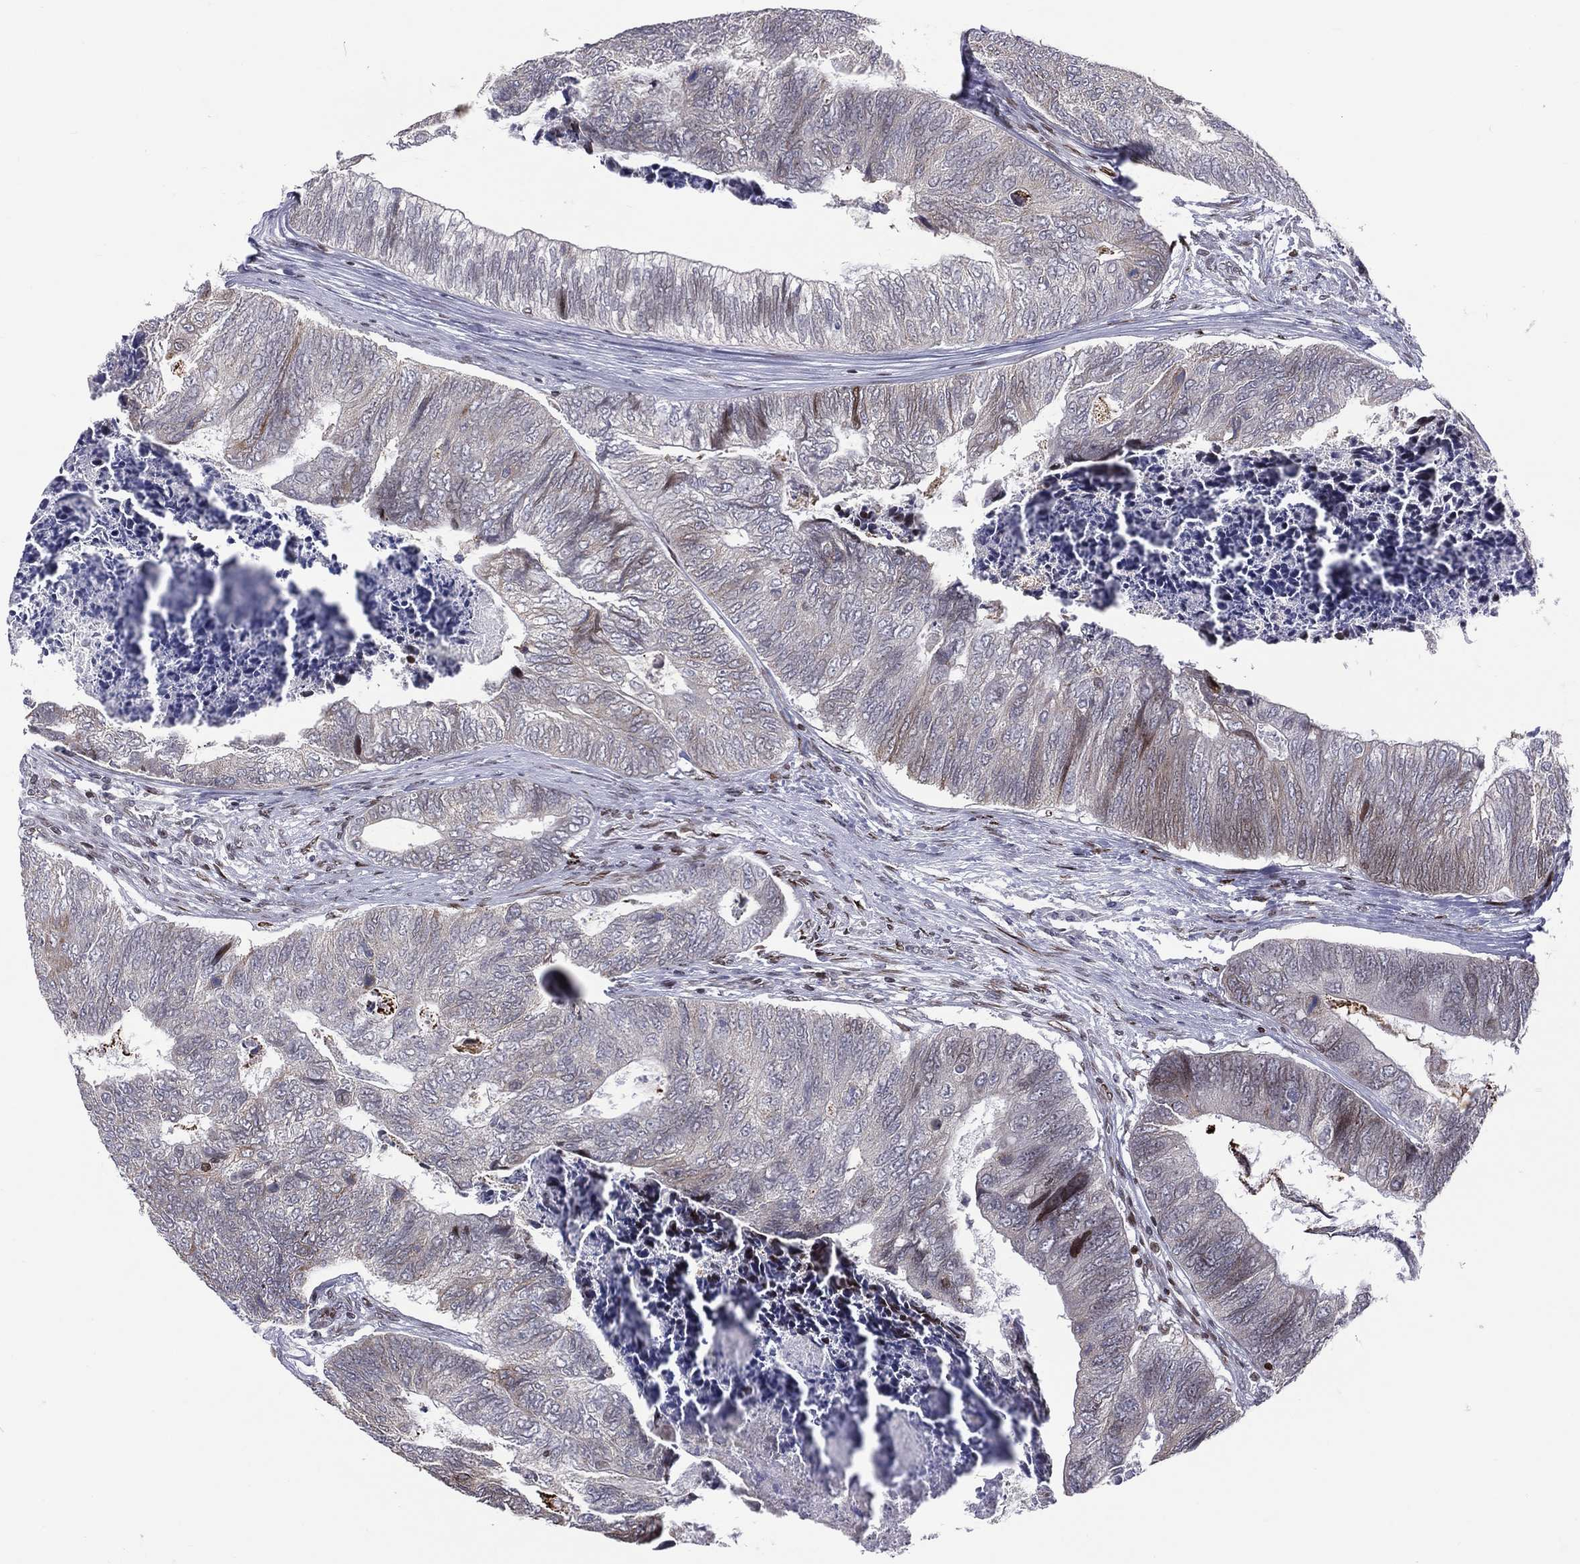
{"staining": {"intensity": "weak", "quantity": "<25%", "location": "cytoplasmic/membranous"}, "tissue": "colorectal cancer", "cell_type": "Tumor cells", "image_type": "cancer", "snomed": [{"axis": "morphology", "description": "Adenocarcinoma, NOS"}, {"axis": "topography", "description": "Colon"}], "caption": "A photomicrograph of human colorectal adenocarcinoma is negative for staining in tumor cells.", "gene": "DBF4B", "patient": {"sex": "female", "age": 67}}